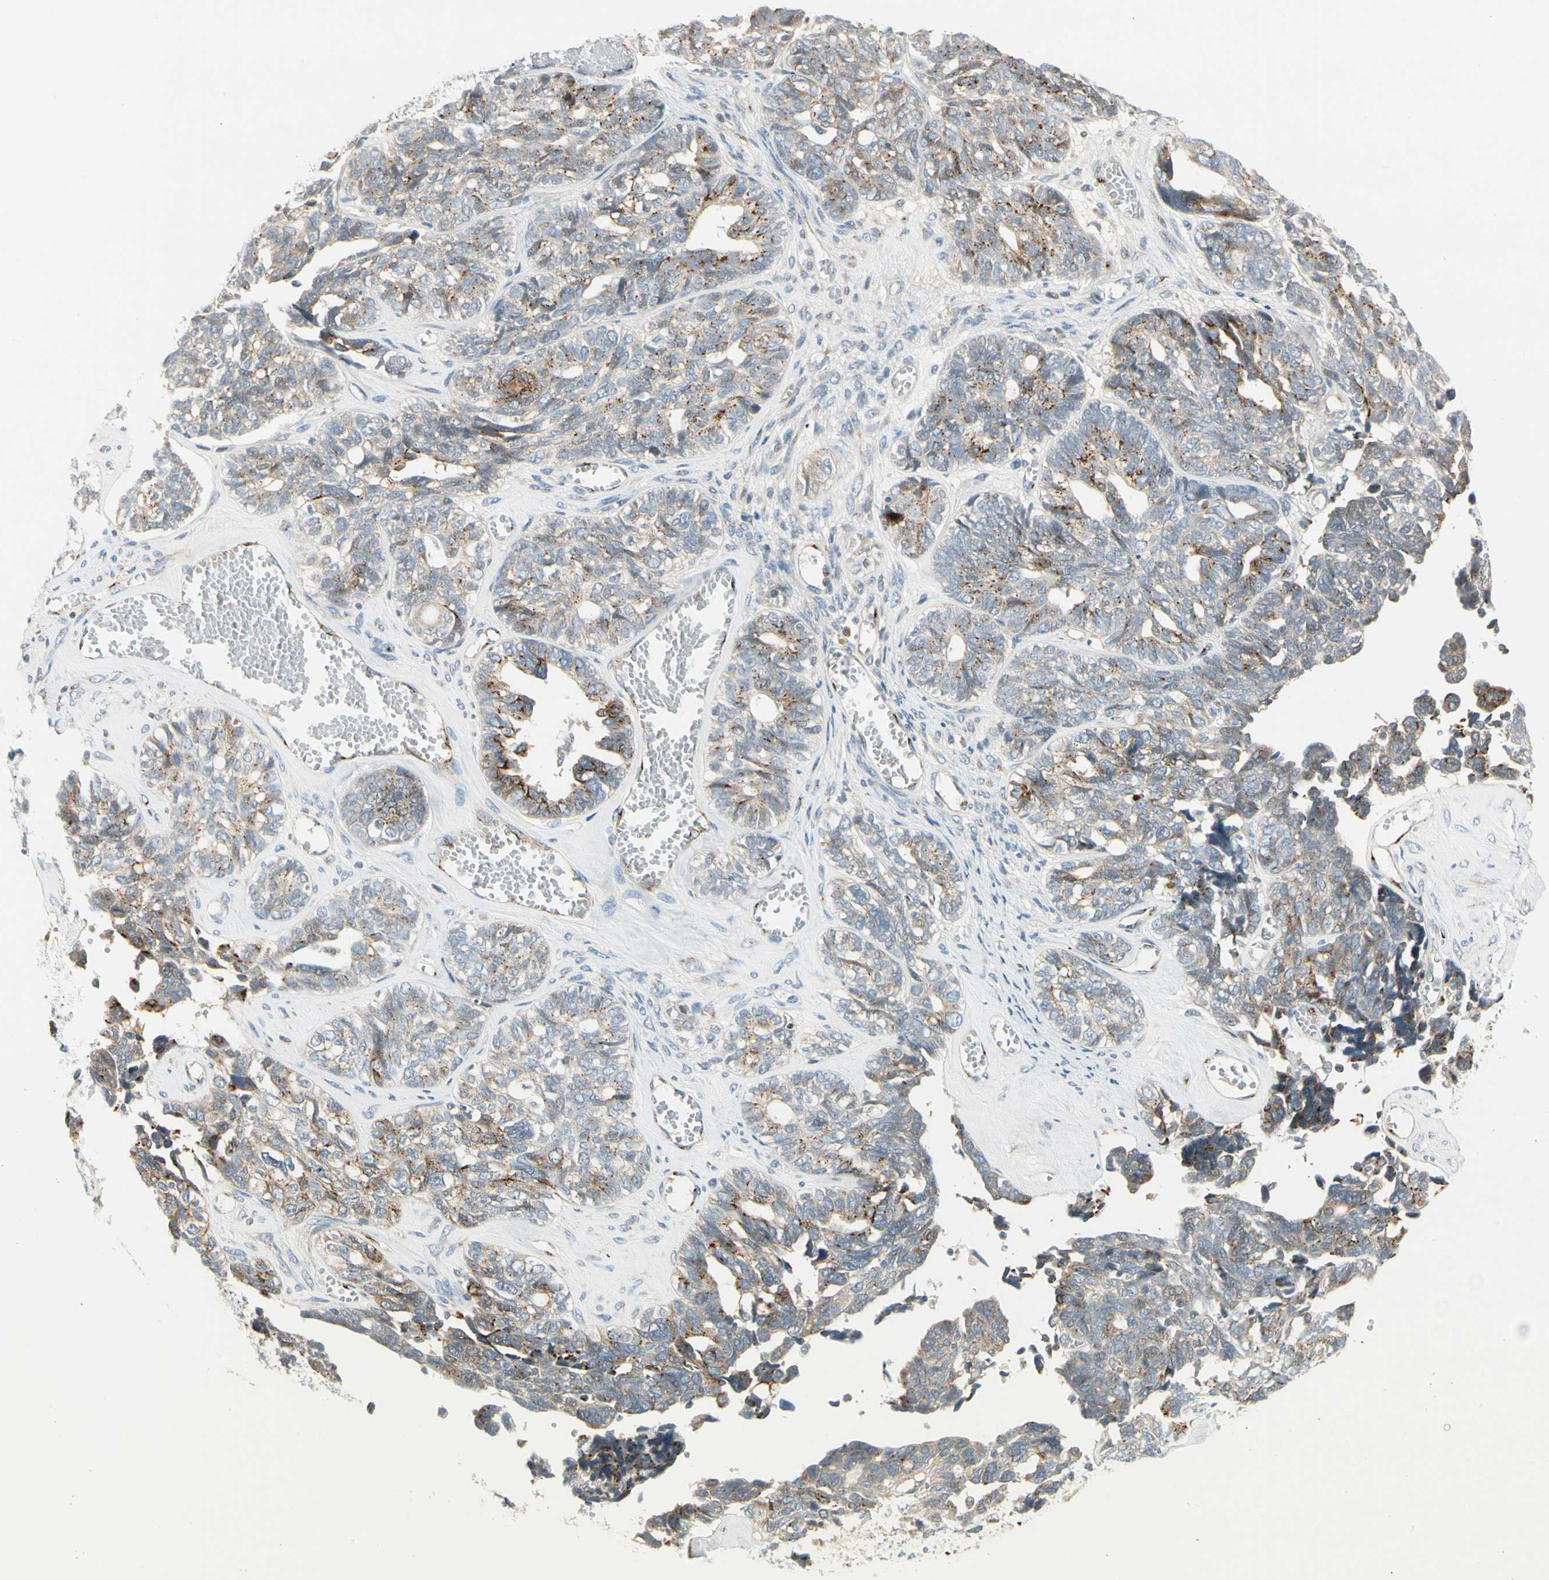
{"staining": {"intensity": "moderate", "quantity": "25%-75%", "location": "cytoplasmic/membranous"}, "tissue": "ovarian cancer", "cell_type": "Tumor cells", "image_type": "cancer", "snomed": [{"axis": "morphology", "description": "Cystadenocarcinoma, serous, NOS"}, {"axis": "topography", "description": "Ovary"}], "caption": "Protein staining displays moderate cytoplasmic/membranous staining in approximately 25%-75% of tumor cells in serous cystadenocarcinoma (ovarian).", "gene": "MANSC1", "patient": {"sex": "female", "age": 79}}